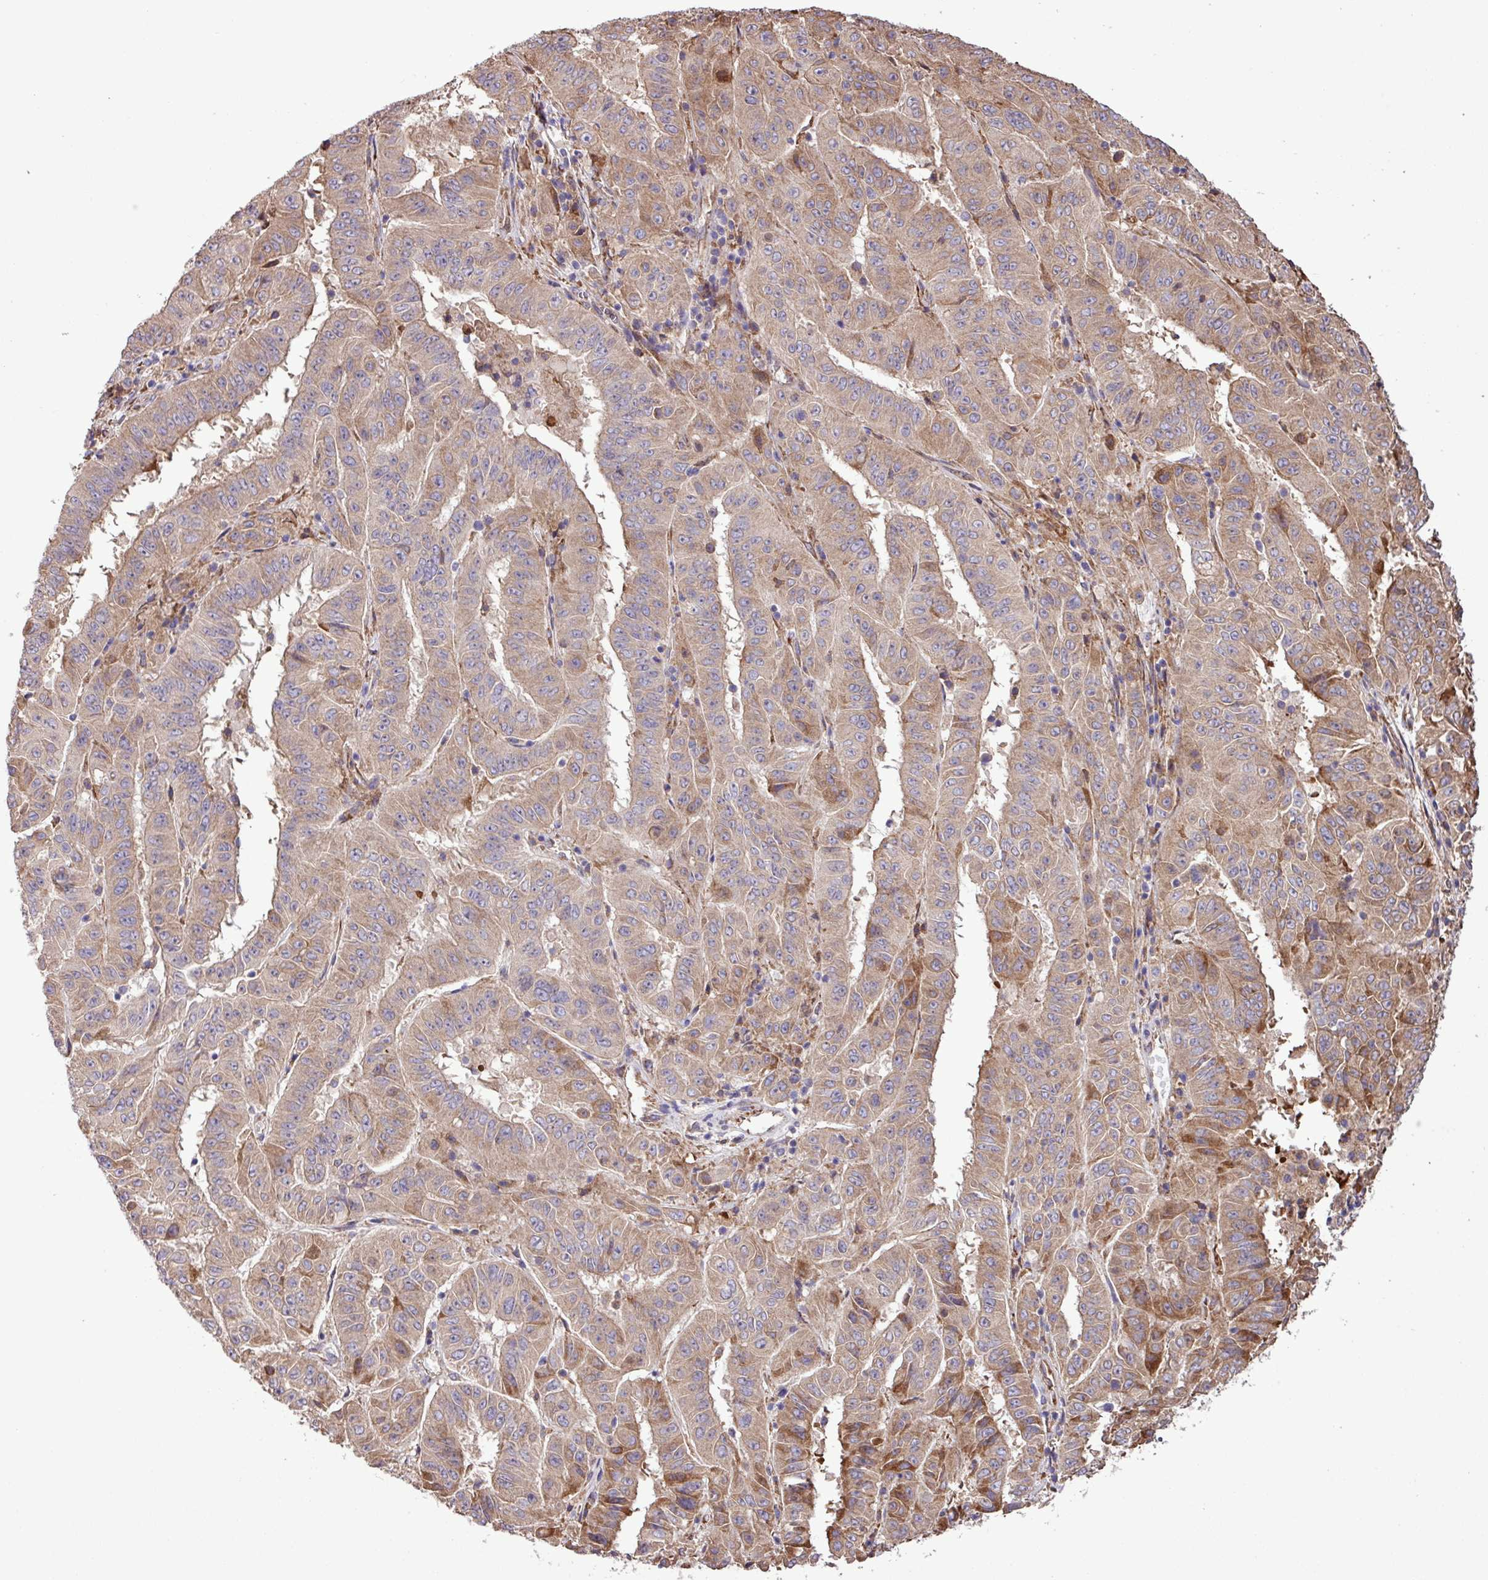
{"staining": {"intensity": "moderate", "quantity": "25%-75%", "location": "cytoplasmic/membranous"}, "tissue": "pancreatic cancer", "cell_type": "Tumor cells", "image_type": "cancer", "snomed": [{"axis": "morphology", "description": "Adenocarcinoma, NOS"}, {"axis": "topography", "description": "Pancreas"}], "caption": "High-magnification brightfield microscopy of pancreatic adenocarcinoma stained with DAB (3,3'-diaminobenzidine) (brown) and counterstained with hematoxylin (blue). tumor cells exhibit moderate cytoplasmic/membranous staining is present in approximately25%-75% of cells. (DAB IHC with brightfield microscopy, high magnification).", "gene": "MEGF6", "patient": {"sex": "male", "age": 63}}